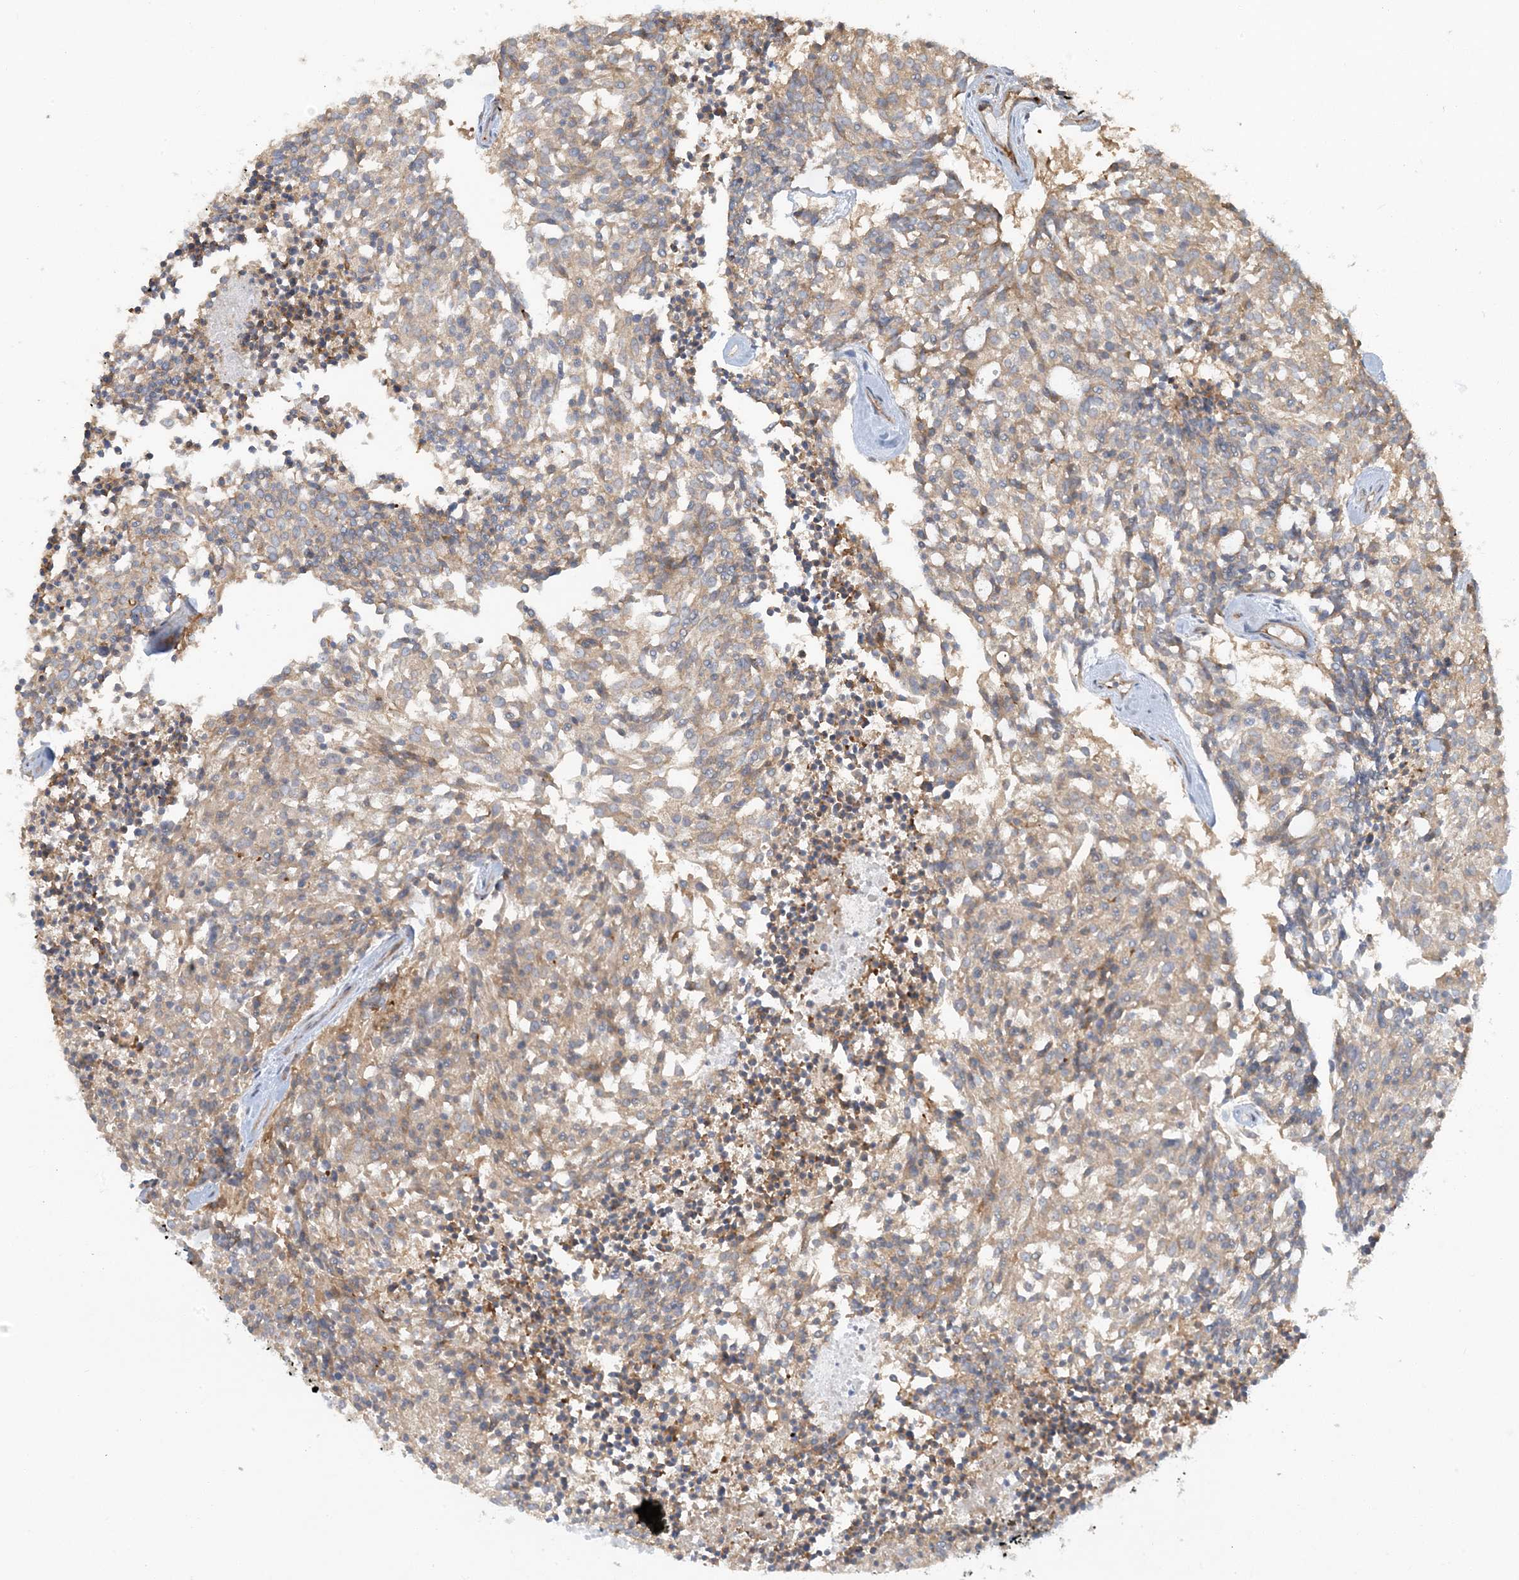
{"staining": {"intensity": "weak", "quantity": "25%-75%", "location": "cytoplasmic/membranous"}, "tissue": "carcinoid", "cell_type": "Tumor cells", "image_type": "cancer", "snomed": [{"axis": "morphology", "description": "Carcinoid, malignant, NOS"}, {"axis": "topography", "description": "Pancreas"}], "caption": "This photomicrograph demonstrates IHC staining of carcinoid, with low weak cytoplasmic/membranous expression in about 25%-75% of tumor cells.", "gene": "ATP23", "patient": {"sex": "female", "age": 54}}